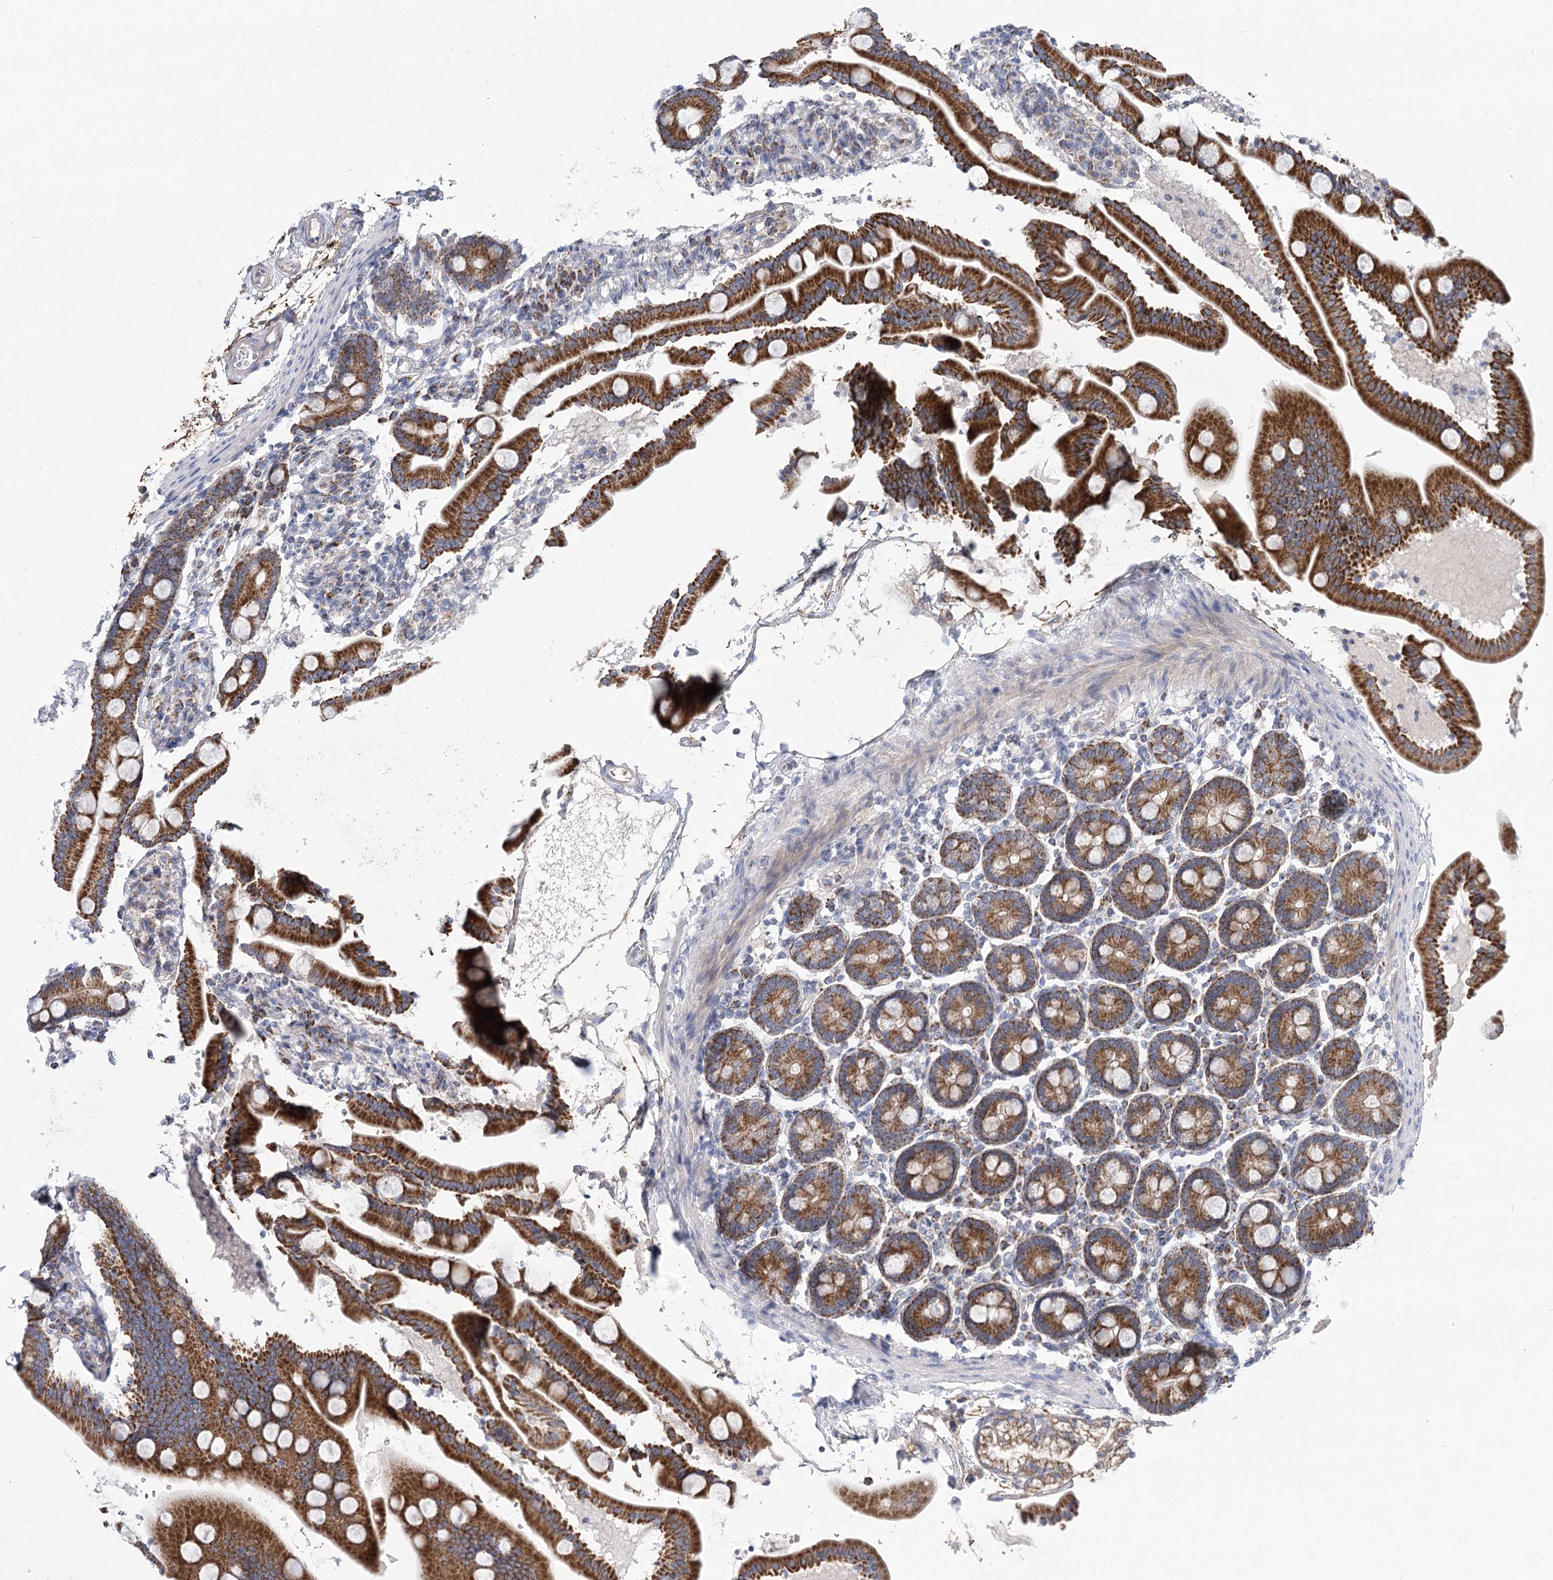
{"staining": {"intensity": "strong", "quantity": ">75%", "location": "cytoplasmic/membranous"}, "tissue": "duodenum", "cell_type": "Glandular cells", "image_type": "normal", "snomed": [{"axis": "morphology", "description": "Normal tissue, NOS"}, {"axis": "topography", "description": "Duodenum"}], "caption": "High-power microscopy captured an immunohistochemistry photomicrograph of benign duodenum, revealing strong cytoplasmic/membranous staining in about >75% of glandular cells.", "gene": "SNX7", "patient": {"sex": "male", "age": 54}}